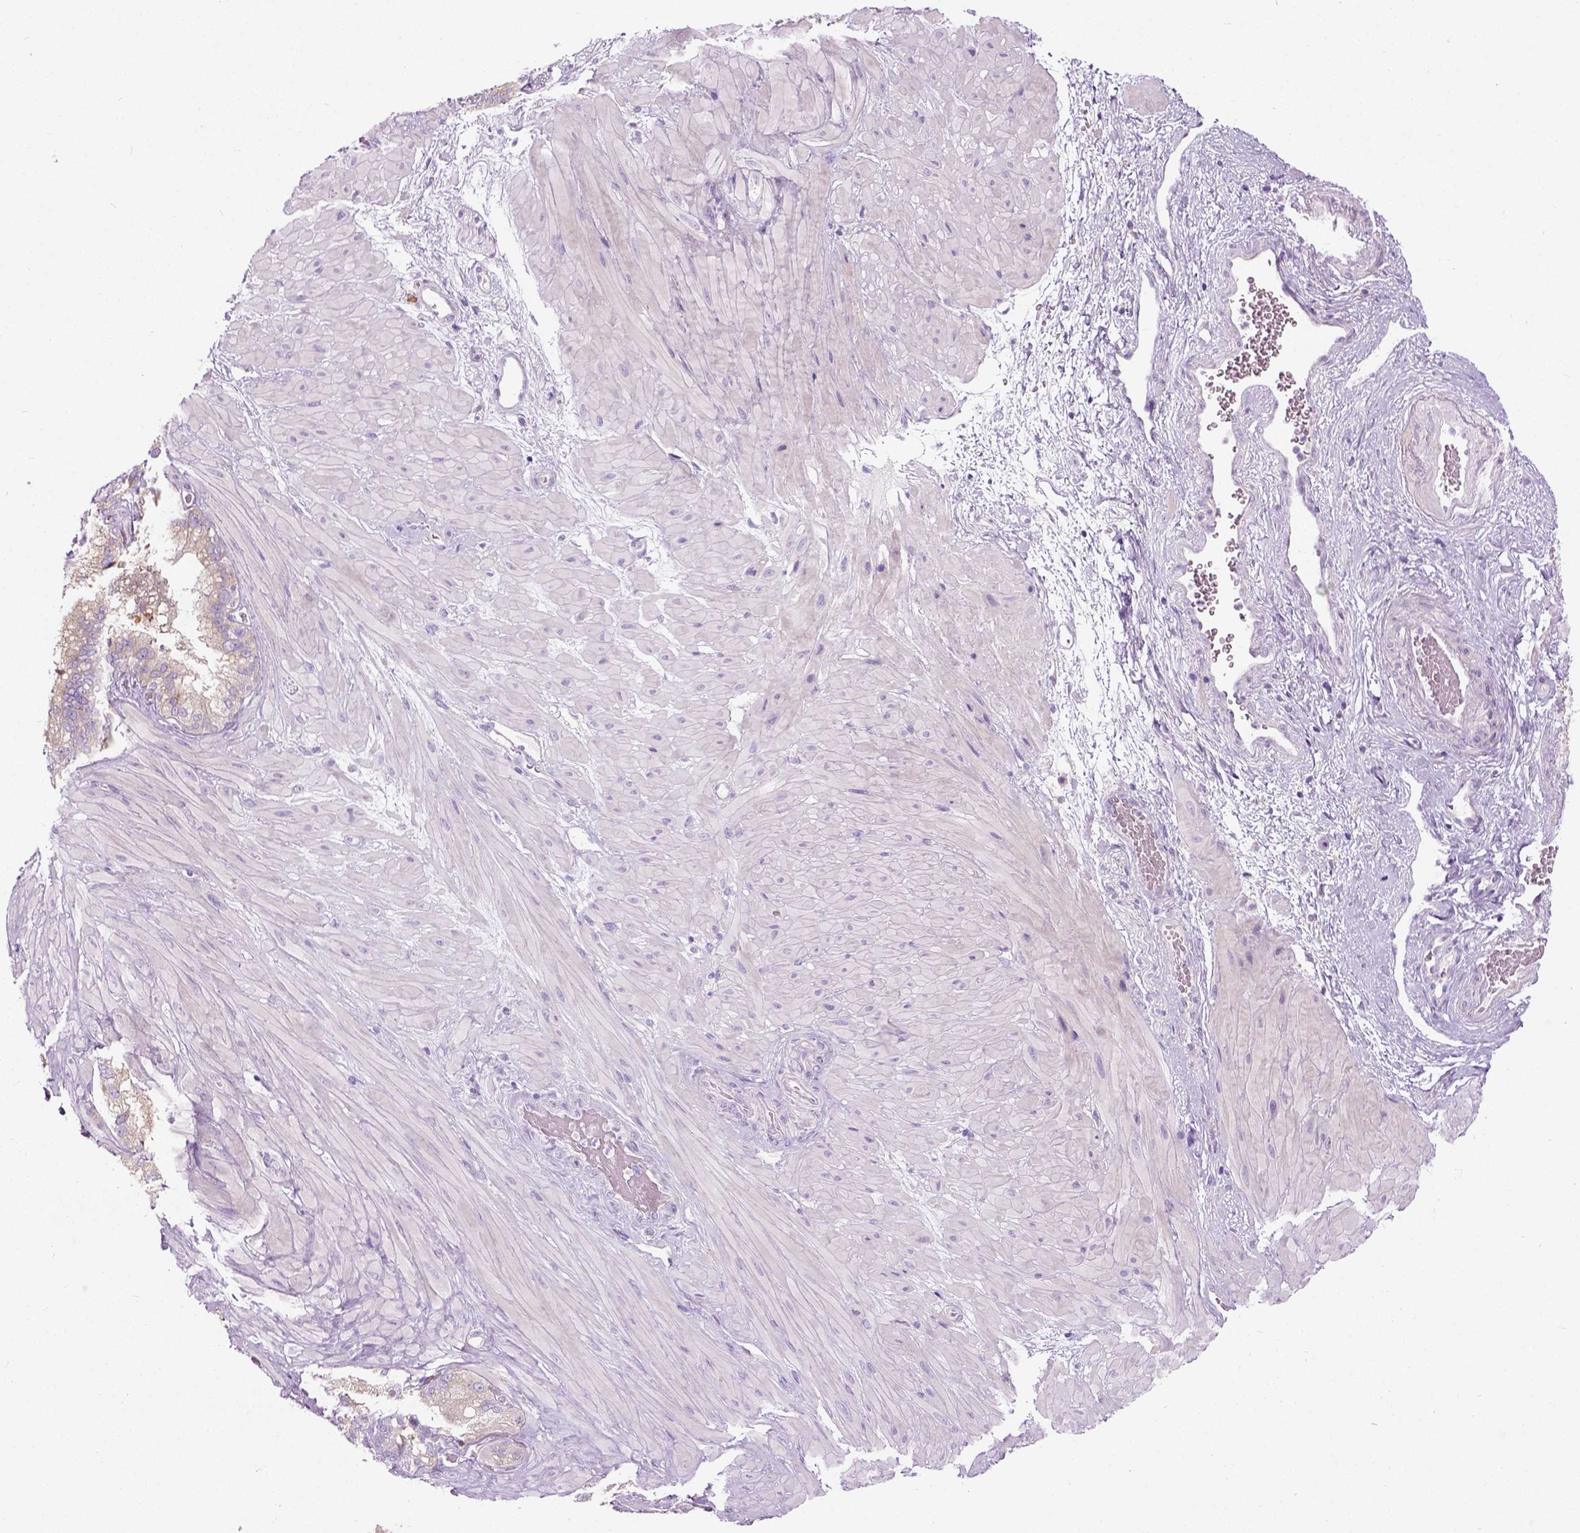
{"staining": {"intensity": "negative", "quantity": "none", "location": "none"}, "tissue": "seminal vesicle", "cell_type": "Glandular cells", "image_type": "normal", "snomed": [{"axis": "morphology", "description": "Normal tissue, NOS"}, {"axis": "topography", "description": "Seminal veicle"}], "caption": "Human seminal vesicle stained for a protein using immunohistochemistry (IHC) shows no staining in glandular cells.", "gene": "TRIM72", "patient": {"sex": "male", "age": 60}}